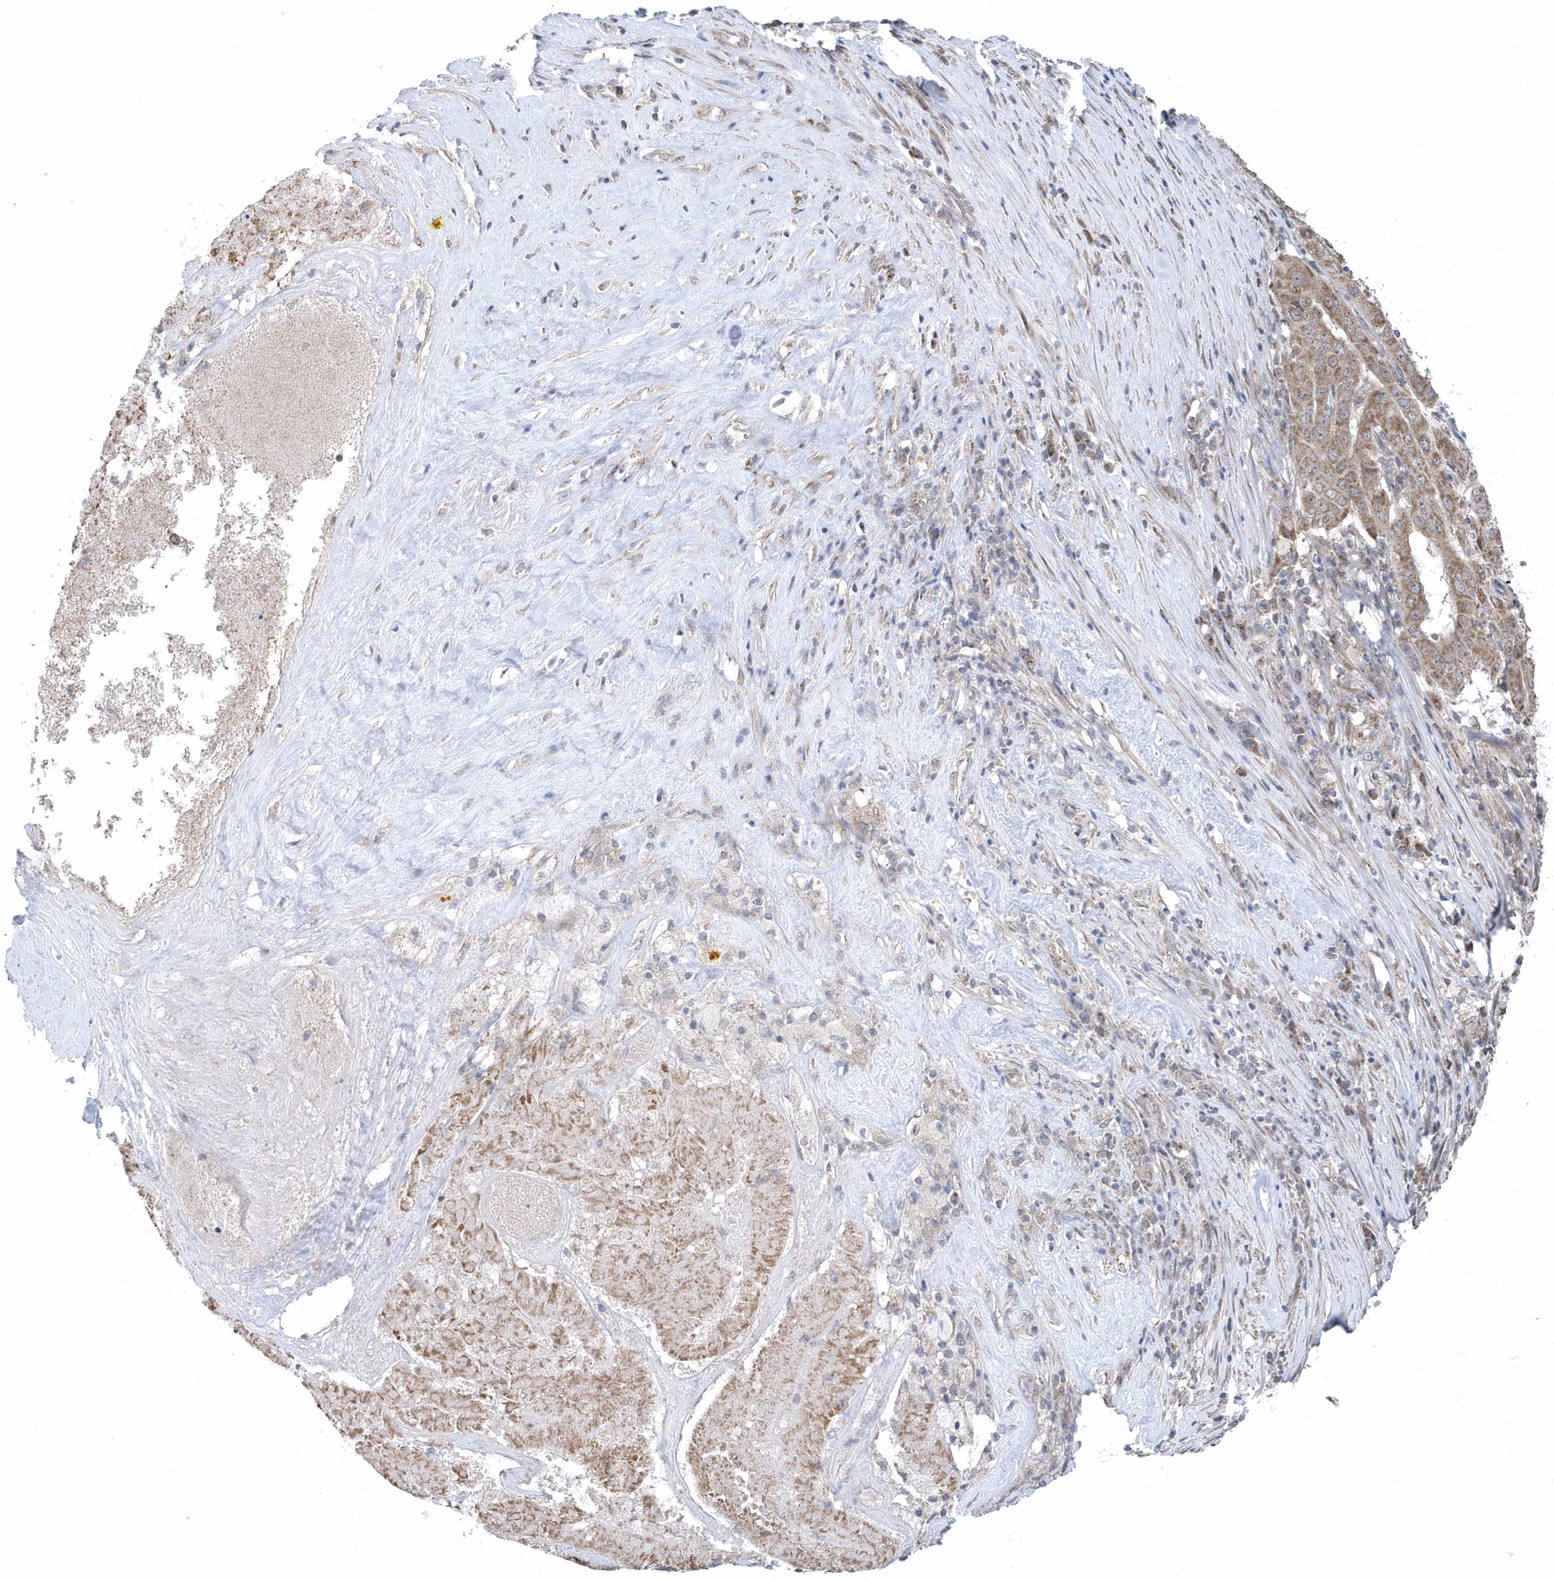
{"staining": {"intensity": "moderate", "quantity": ">75%", "location": "cytoplasmic/membranous"}, "tissue": "pancreatic cancer", "cell_type": "Tumor cells", "image_type": "cancer", "snomed": [{"axis": "morphology", "description": "Adenocarcinoma, NOS"}, {"axis": "topography", "description": "Pancreas"}], "caption": "The micrograph demonstrates staining of pancreatic adenocarcinoma, revealing moderate cytoplasmic/membranous protein staining (brown color) within tumor cells.", "gene": "SLX9", "patient": {"sex": "male", "age": 63}}